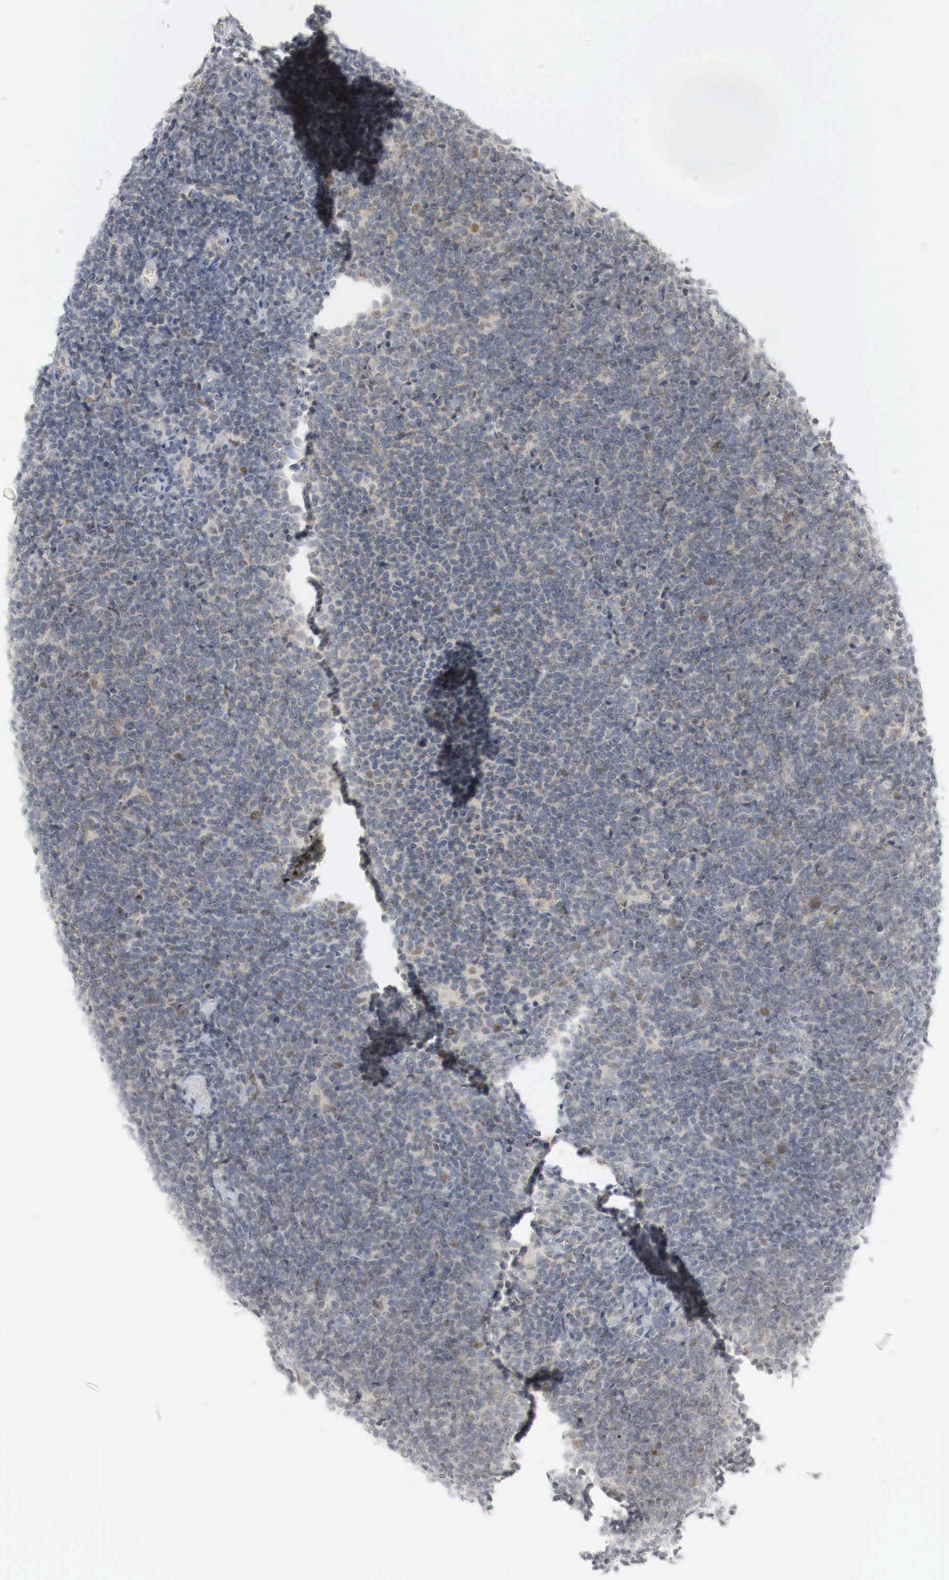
{"staining": {"intensity": "moderate", "quantity": "<25%", "location": "nuclear"}, "tissue": "lymphoma", "cell_type": "Tumor cells", "image_type": "cancer", "snomed": [{"axis": "morphology", "description": "Malignant lymphoma, non-Hodgkin's type, Low grade"}, {"axis": "topography", "description": "Lymph node"}], "caption": "Human lymphoma stained for a protein (brown) reveals moderate nuclear positive positivity in about <25% of tumor cells.", "gene": "MYC", "patient": {"sex": "male", "age": 65}}